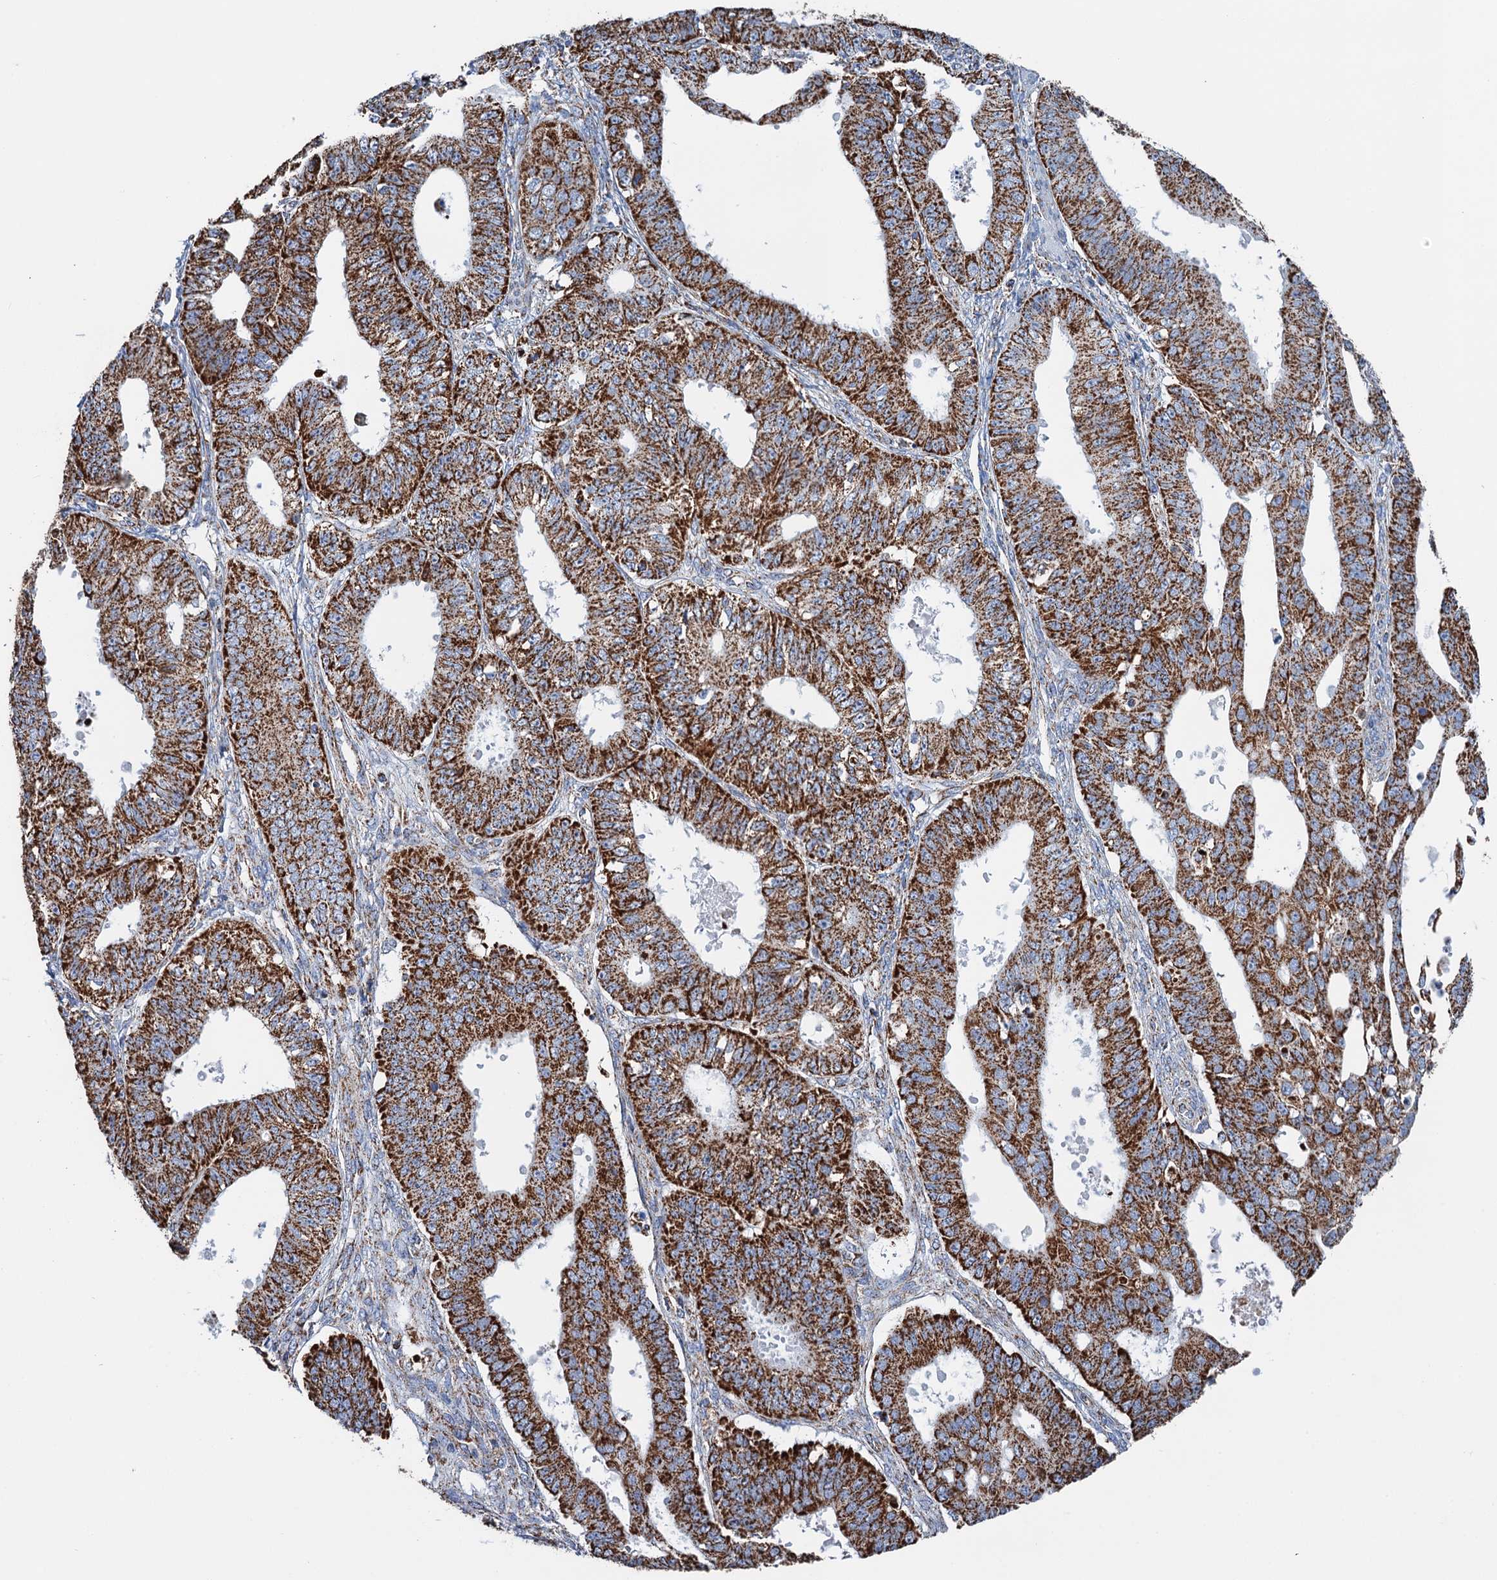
{"staining": {"intensity": "strong", "quantity": ">75%", "location": "cytoplasmic/membranous"}, "tissue": "ovarian cancer", "cell_type": "Tumor cells", "image_type": "cancer", "snomed": [{"axis": "morphology", "description": "Carcinoma, endometroid"}, {"axis": "topography", "description": "Appendix"}, {"axis": "topography", "description": "Ovary"}], "caption": "Ovarian cancer (endometroid carcinoma) stained with a brown dye reveals strong cytoplasmic/membranous positive staining in approximately >75% of tumor cells.", "gene": "IVD", "patient": {"sex": "female", "age": 42}}